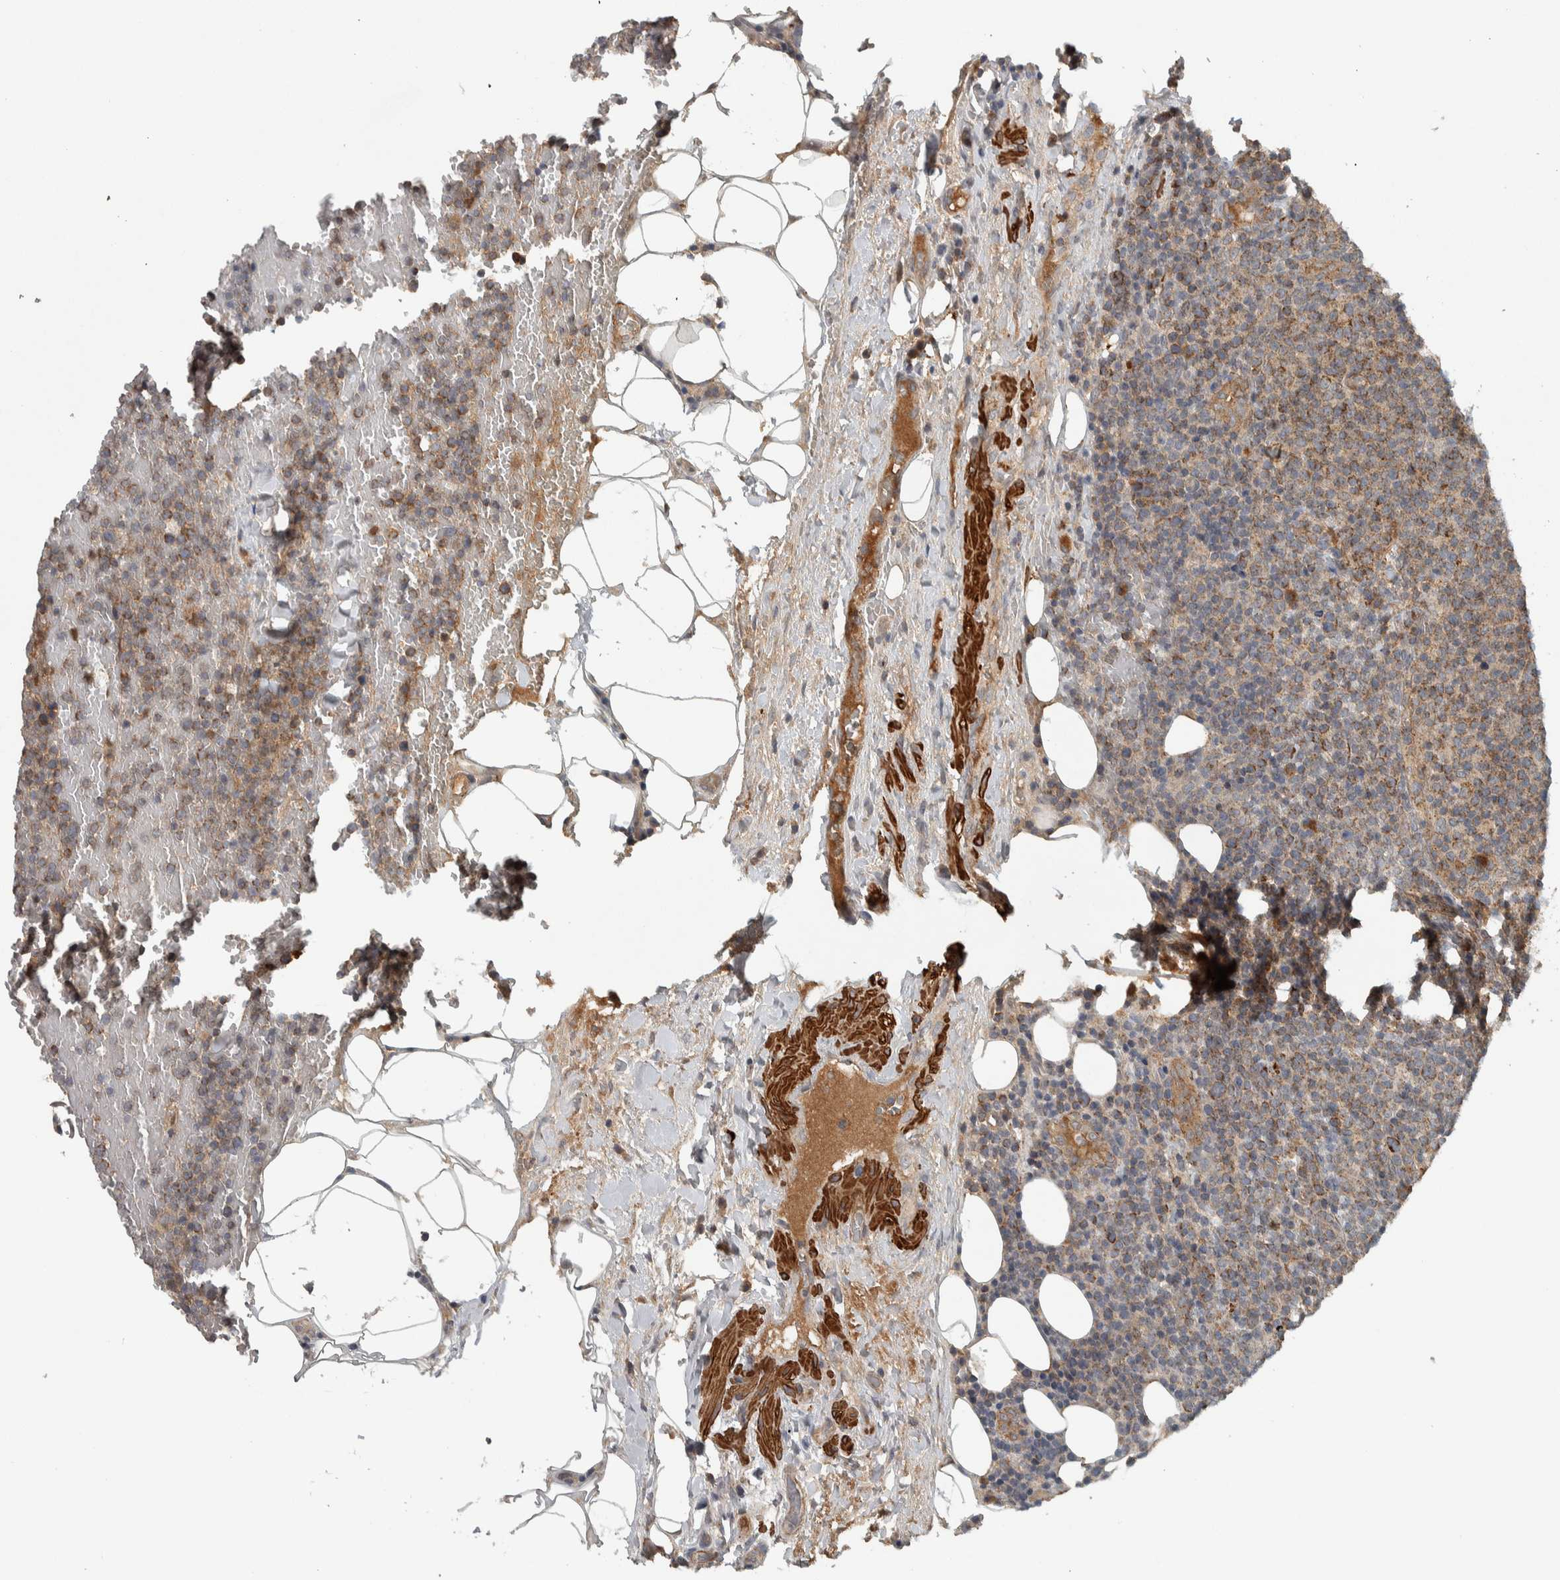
{"staining": {"intensity": "moderate", "quantity": ">75%", "location": "cytoplasmic/membranous"}, "tissue": "lymphoma", "cell_type": "Tumor cells", "image_type": "cancer", "snomed": [{"axis": "morphology", "description": "Malignant lymphoma, non-Hodgkin's type, High grade"}, {"axis": "topography", "description": "Lymph node"}], "caption": "A medium amount of moderate cytoplasmic/membranous expression is present in approximately >75% of tumor cells in malignant lymphoma, non-Hodgkin's type (high-grade) tissue.", "gene": "LBHD1", "patient": {"sex": "male", "age": 61}}